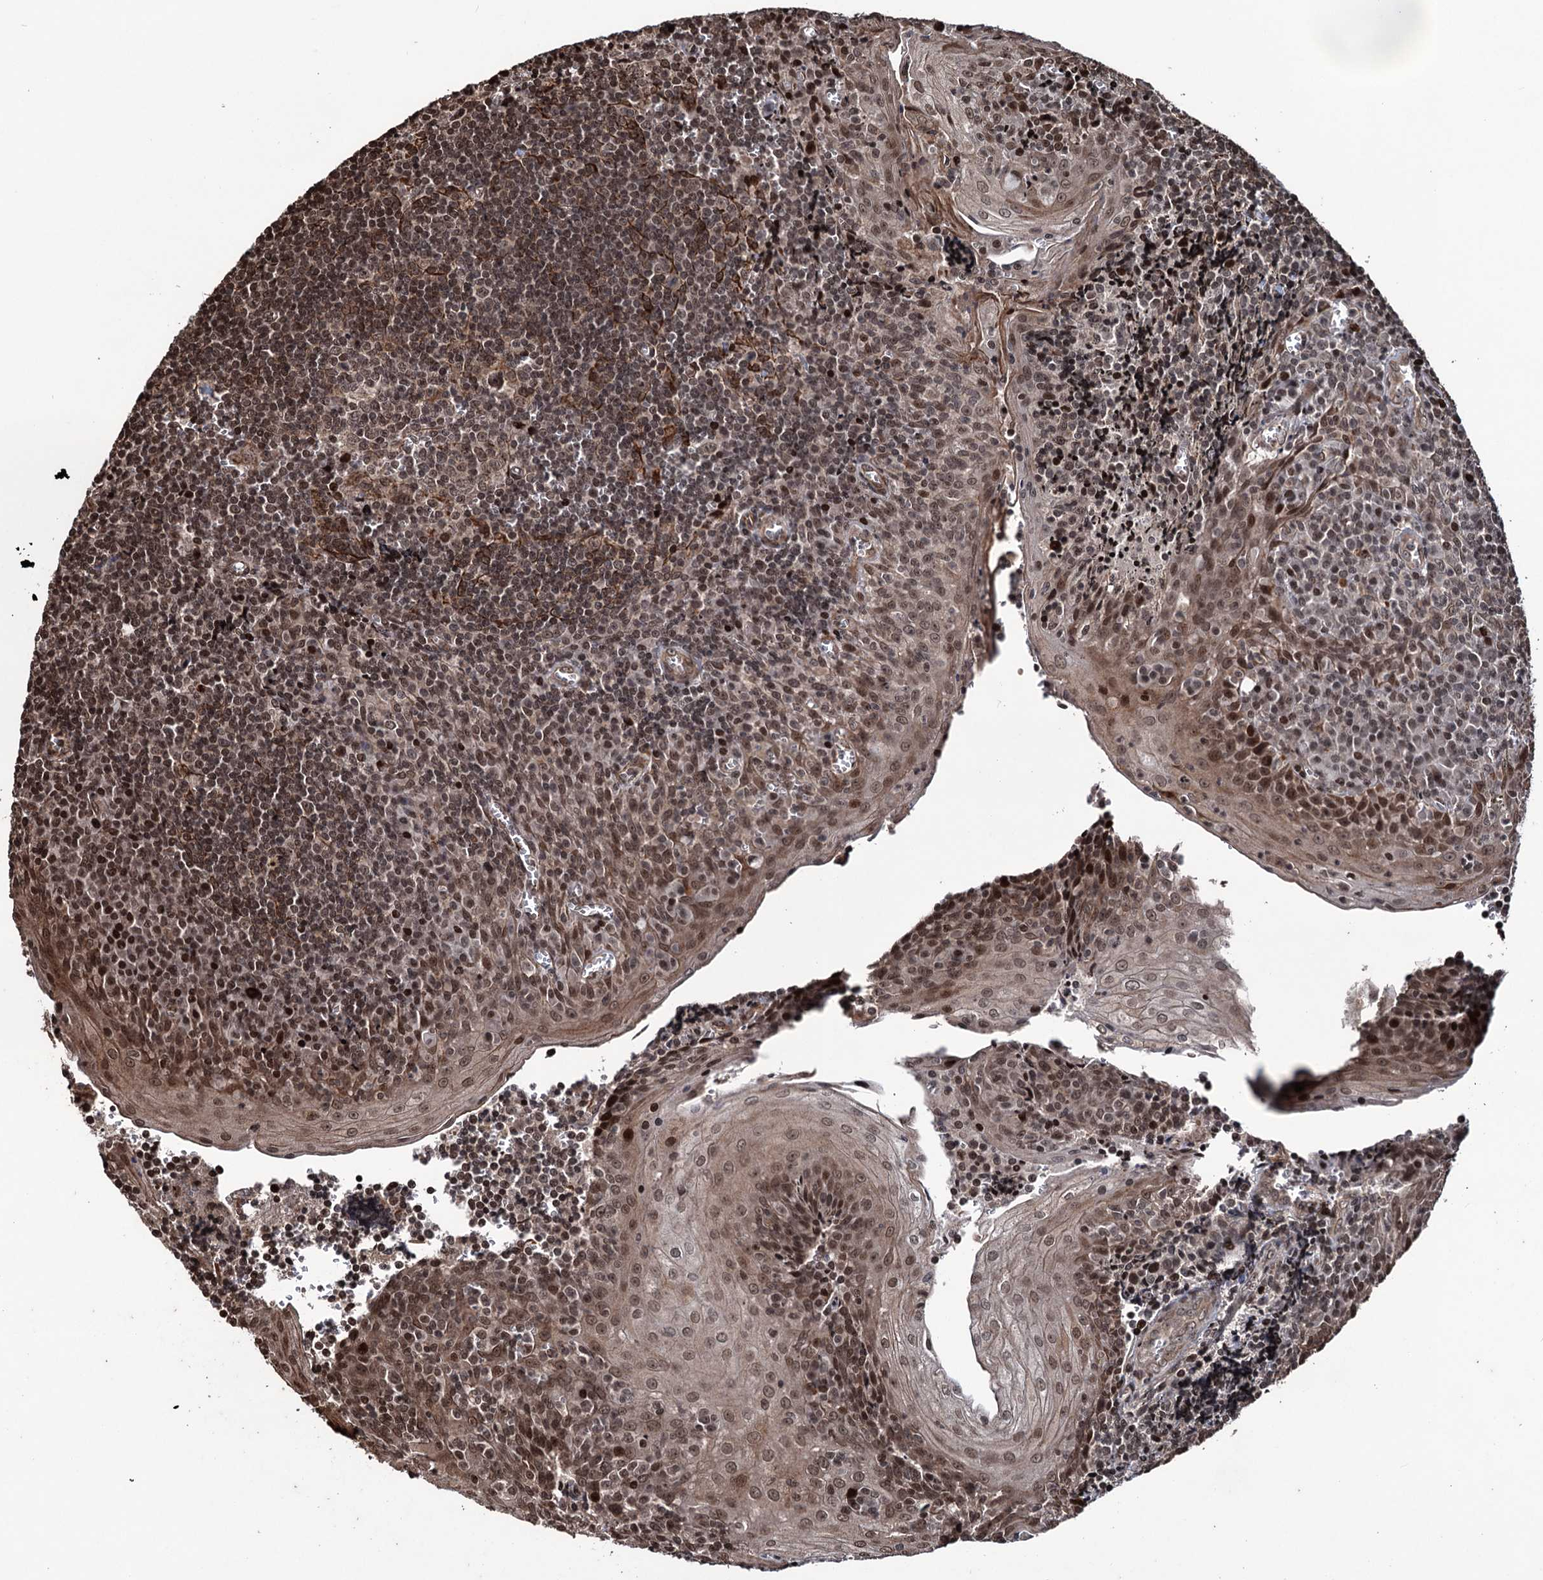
{"staining": {"intensity": "moderate", "quantity": ">75%", "location": "nuclear"}, "tissue": "tonsil", "cell_type": "Germinal center cells", "image_type": "normal", "snomed": [{"axis": "morphology", "description": "Normal tissue, NOS"}, {"axis": "topography", "description": "Tonsil"}], "caption": "This is a micrograph of IHC staining of benign tonsil, which shows moderate staining in the nuclear of germinal center cells.", "gene": "EYA4", "patient": {"sex": "male", "age": 27}}